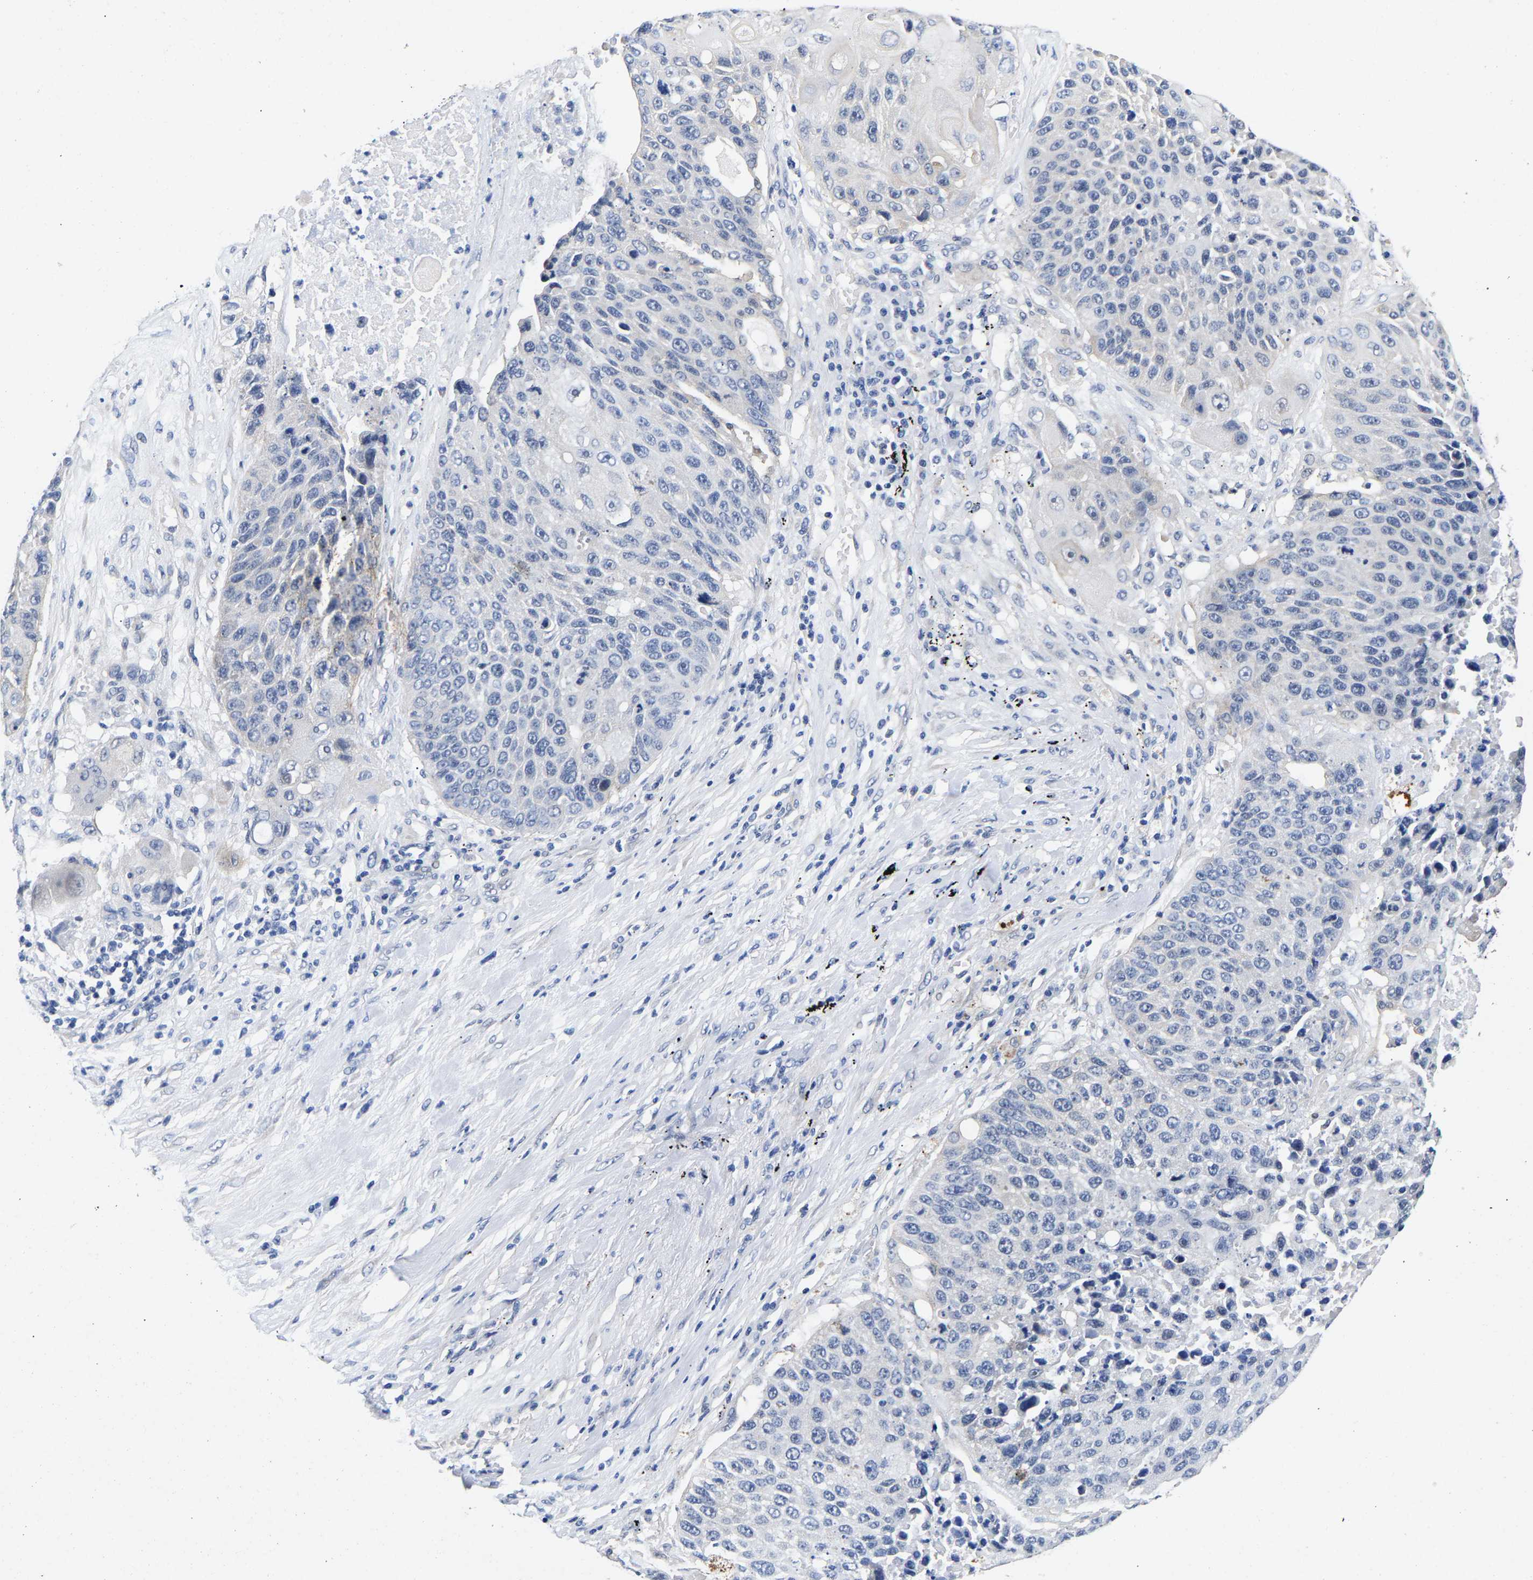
{"staining": {"intensity": "negative", "quantity": "none", "location": "none"}, "tissue": "lung cancer", "cell_type": "Tumor cells", "image_type": "cancer", "snomed": [{"axis": "morphology", "description": "Squamous cell carcinoma, NOS"}, {"axis": "topography", "description": "Lung"}], "caption": "This is a image of IHC staining of squamous cell carcinoma (lung), which shows no staining in tumor cells. (IHC, brightfield microscopy, high magnification).", "gene": "CCDC6", "patient": {"sex": "male", "age": 61}}